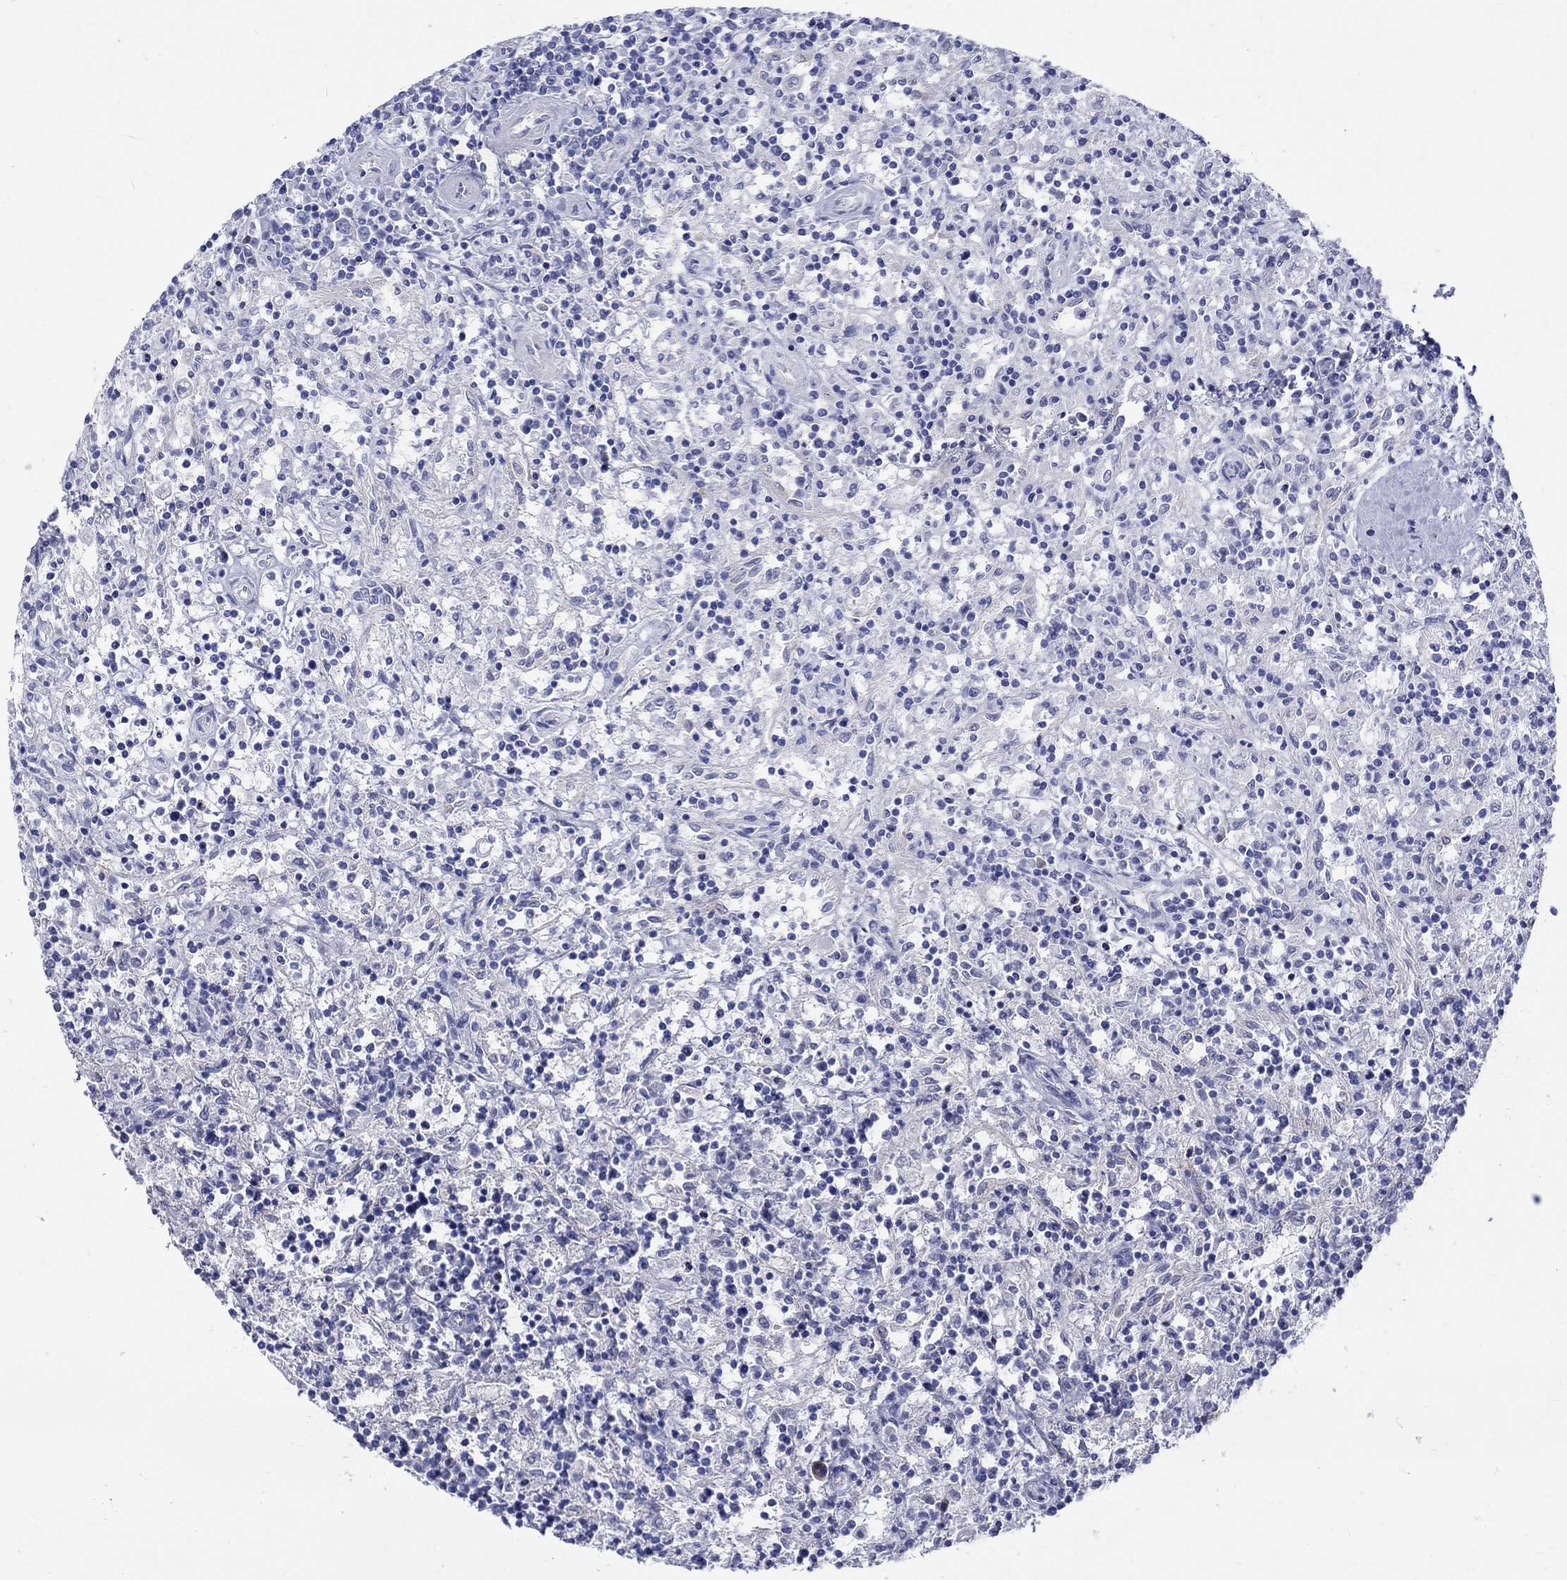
{"staining": {"intensity": "negative", "quantity": "none", "location": "none"}, "tissue": "lymphoma", "cell_type": "Tumor cells", "image_type": "cancer", "snomed": [{"axis": "morphology", "description": "Malignant lymphoma, non-Hodgkin's type, Low grade"}, {"axis": "topography", "description": "Spleen"}], "caption": "IHC micrograph of low-grade malignant lymphoma, non-Hodgkin's type stained for a protein (brown), which reveals no positivity in tumor cells.", "gene": "SH2D7", "patient": {"sex": "male", "age": 62}}